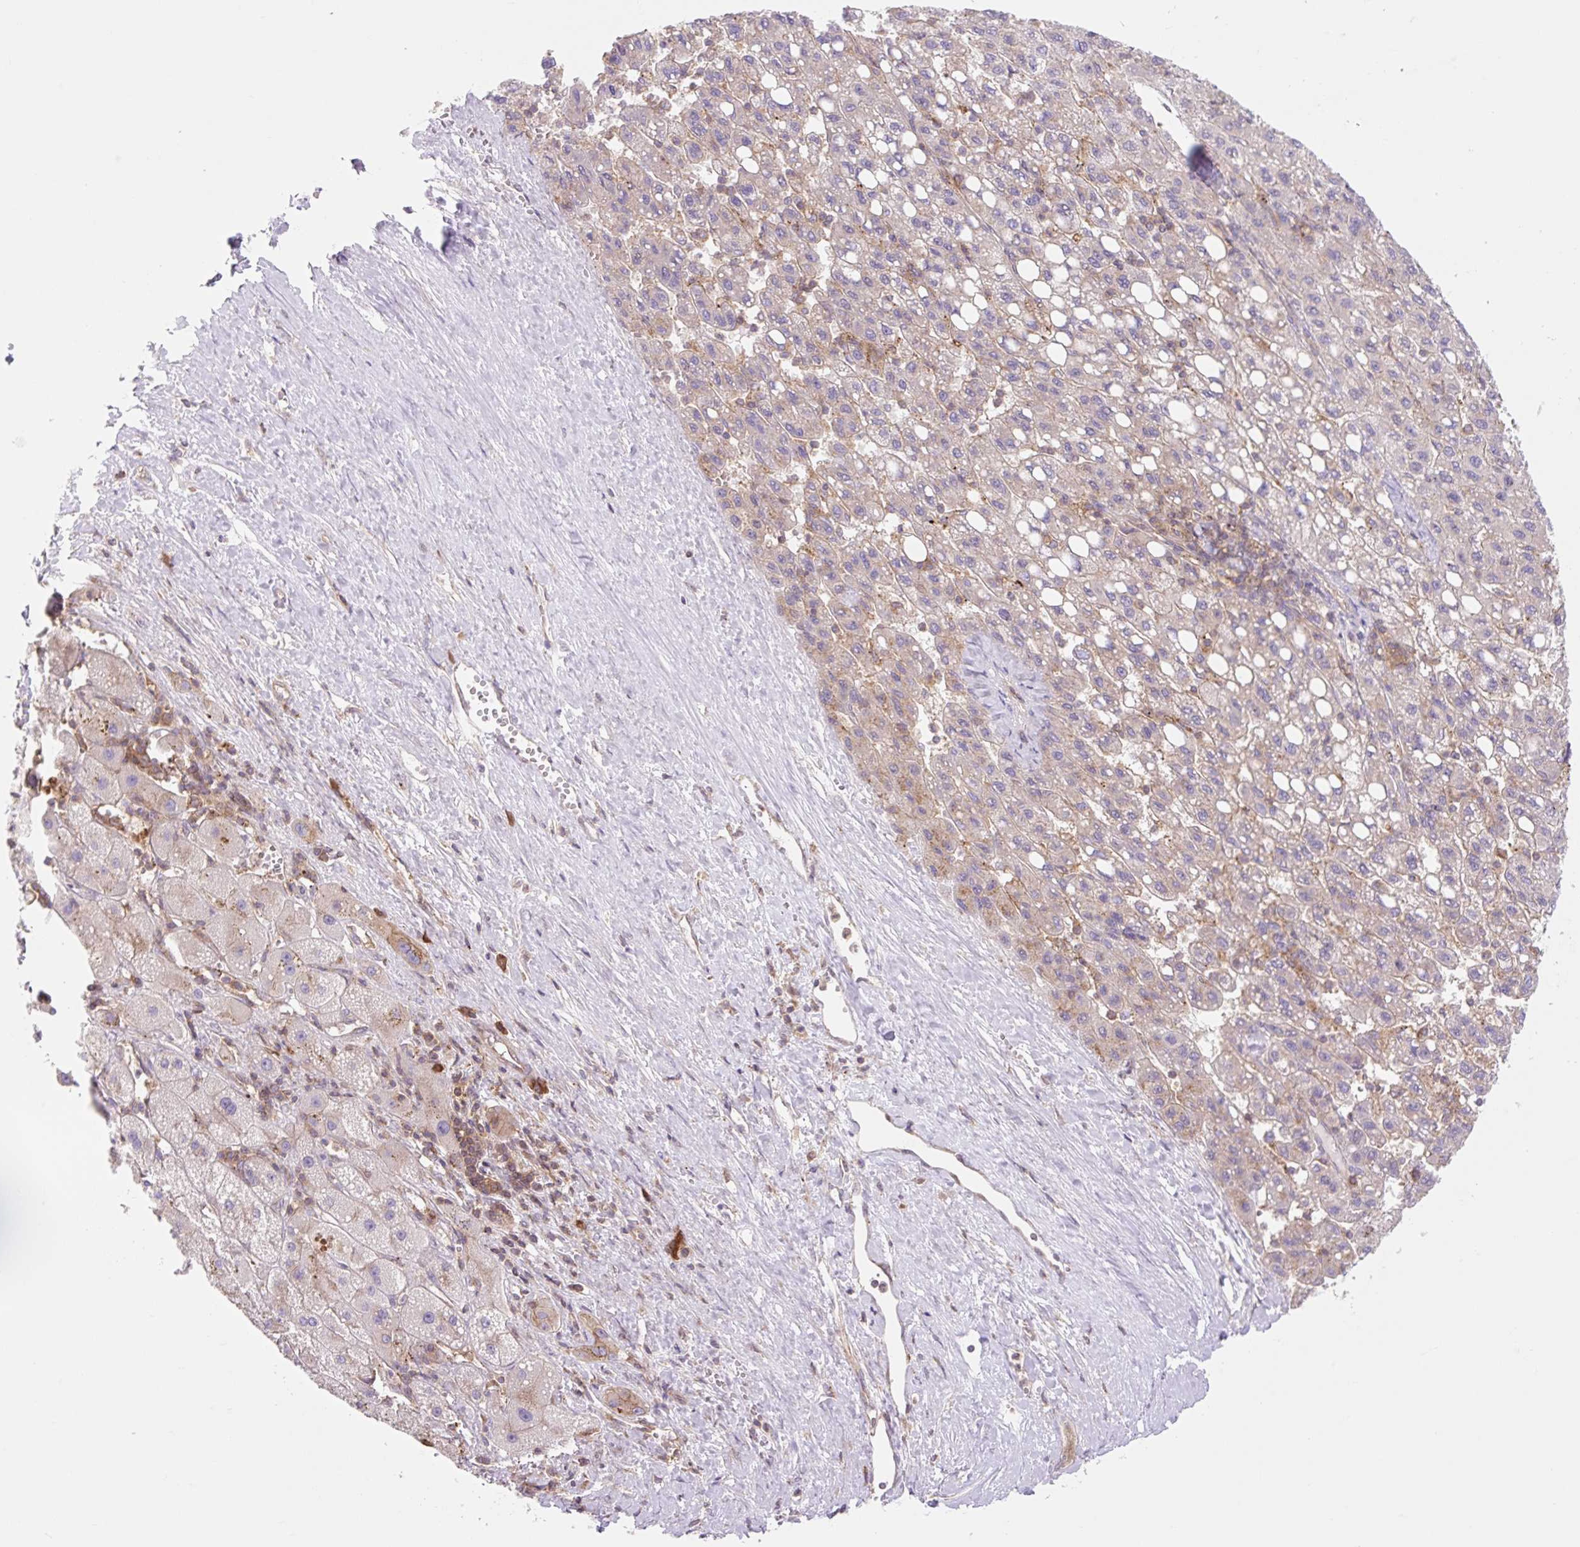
{"staining": {"intensity": "weak", "quantity": "<25%", "location": "cytoplasmic/membranous"}, "tissue": "liver cancer", "cell_type": "Tumor cells", "image_type": "cancer", "snomed": [{"axis": "morphology", "description": "Carcinoma, Hepatocellular, NOS"}, {"axis": "topography", "description": "Liver"}], "caption": "Tumor cells show no significant staining in hepatocellular carcinoma (liver). (DAB (3,3'-diaminobenzidine) immunohistochemistry (IHC) with hematoxylin counter stain).", "gene": "VPS4A", "patient": {"sex": "female", "age": 82}}